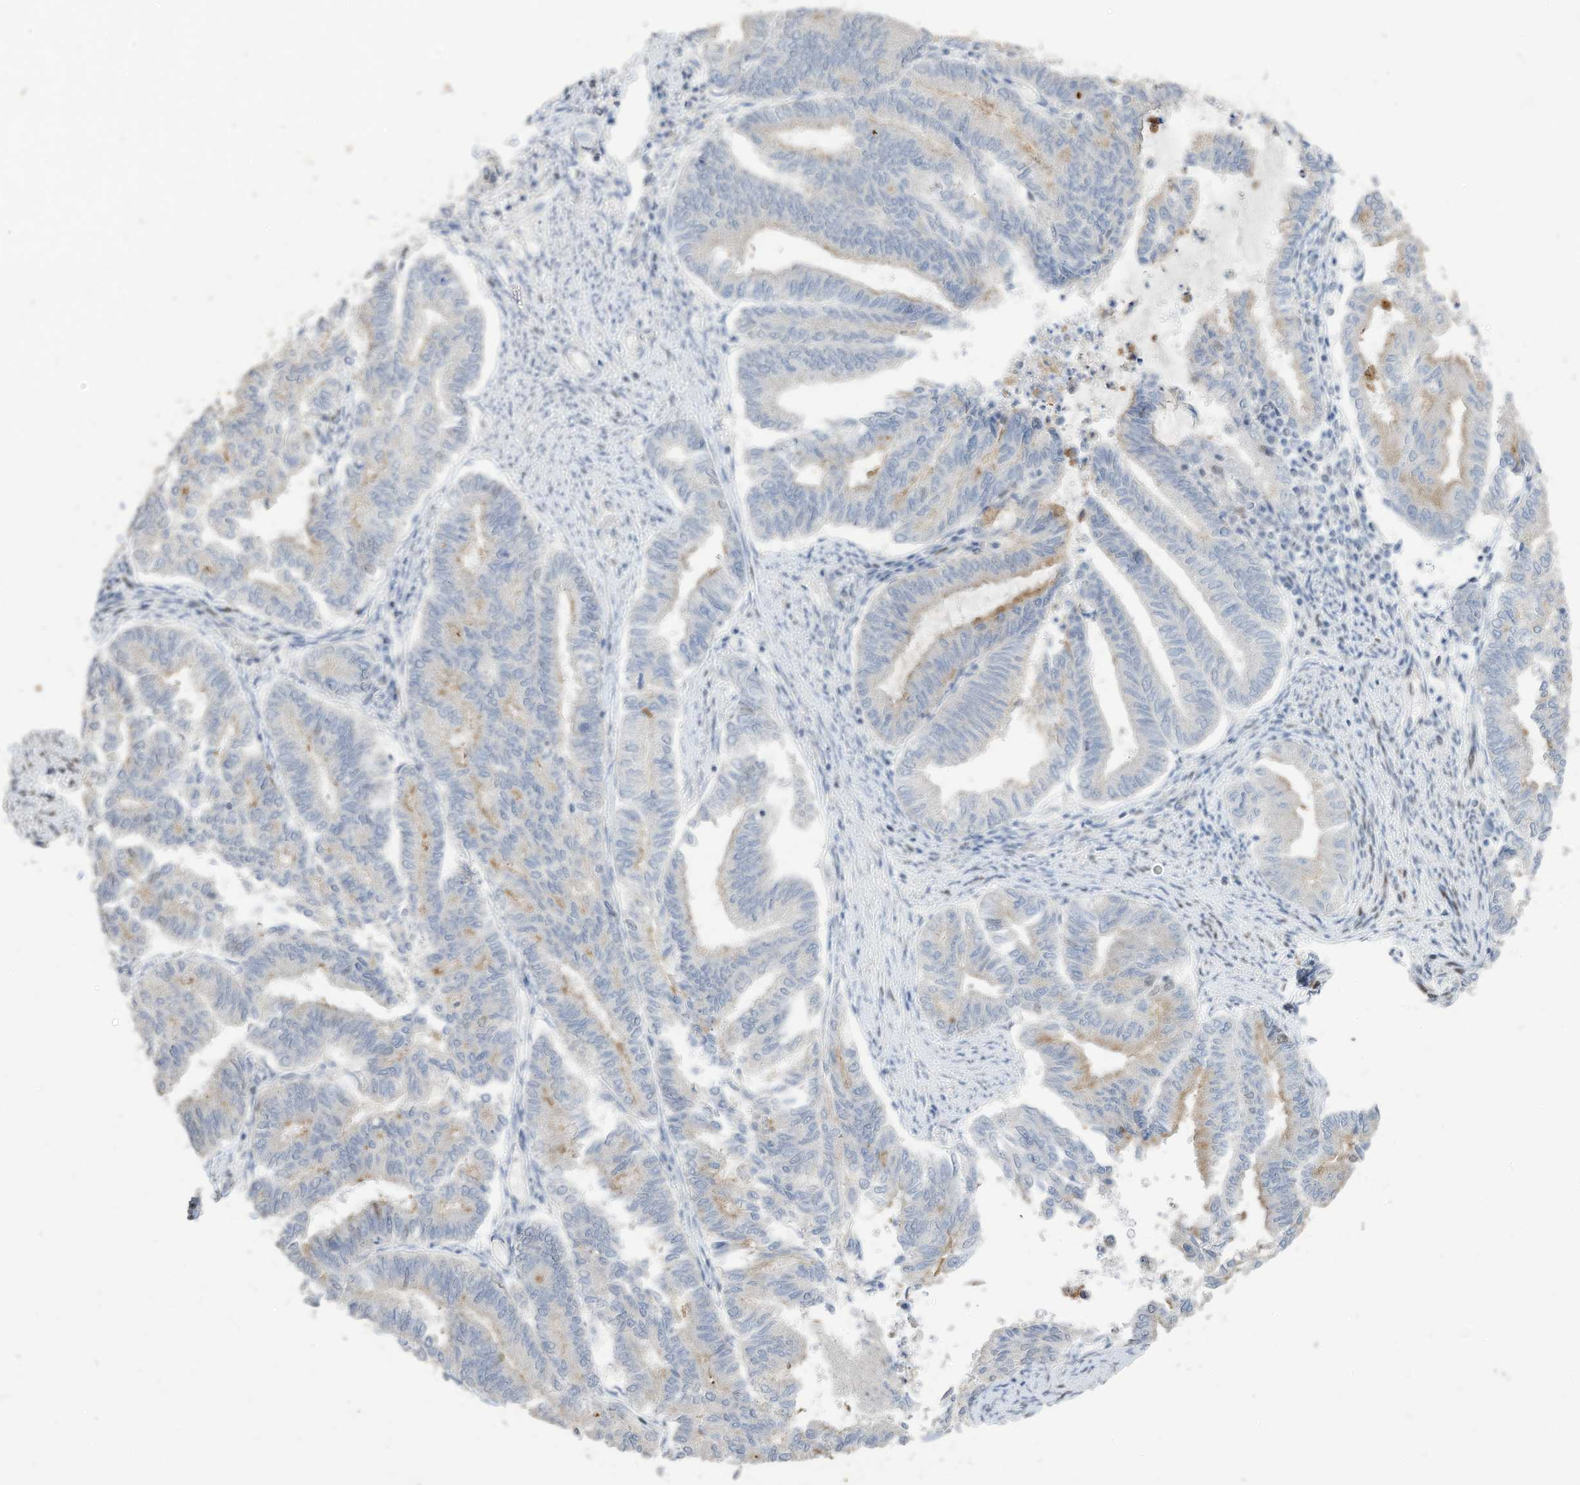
{"staining": {"intensity": "weak", "quantity": "<25%", "location": "cytoplasmic/membranous"}, "tissue": "endometrial cancer", "cell_type": "Tumor cells", "image_type": "cancer", "snomed": [{"axis": "morphology", "description": "Adenocarcinoma, NOS"}, {"axis": "topography", "description": "Endometrium"}], "caption": "An image of endometrial cancer stained for a protein shows no brown staining in tumor cells.", "gene": "RABL3", "patient": {"sex": "female", "age": 79}}